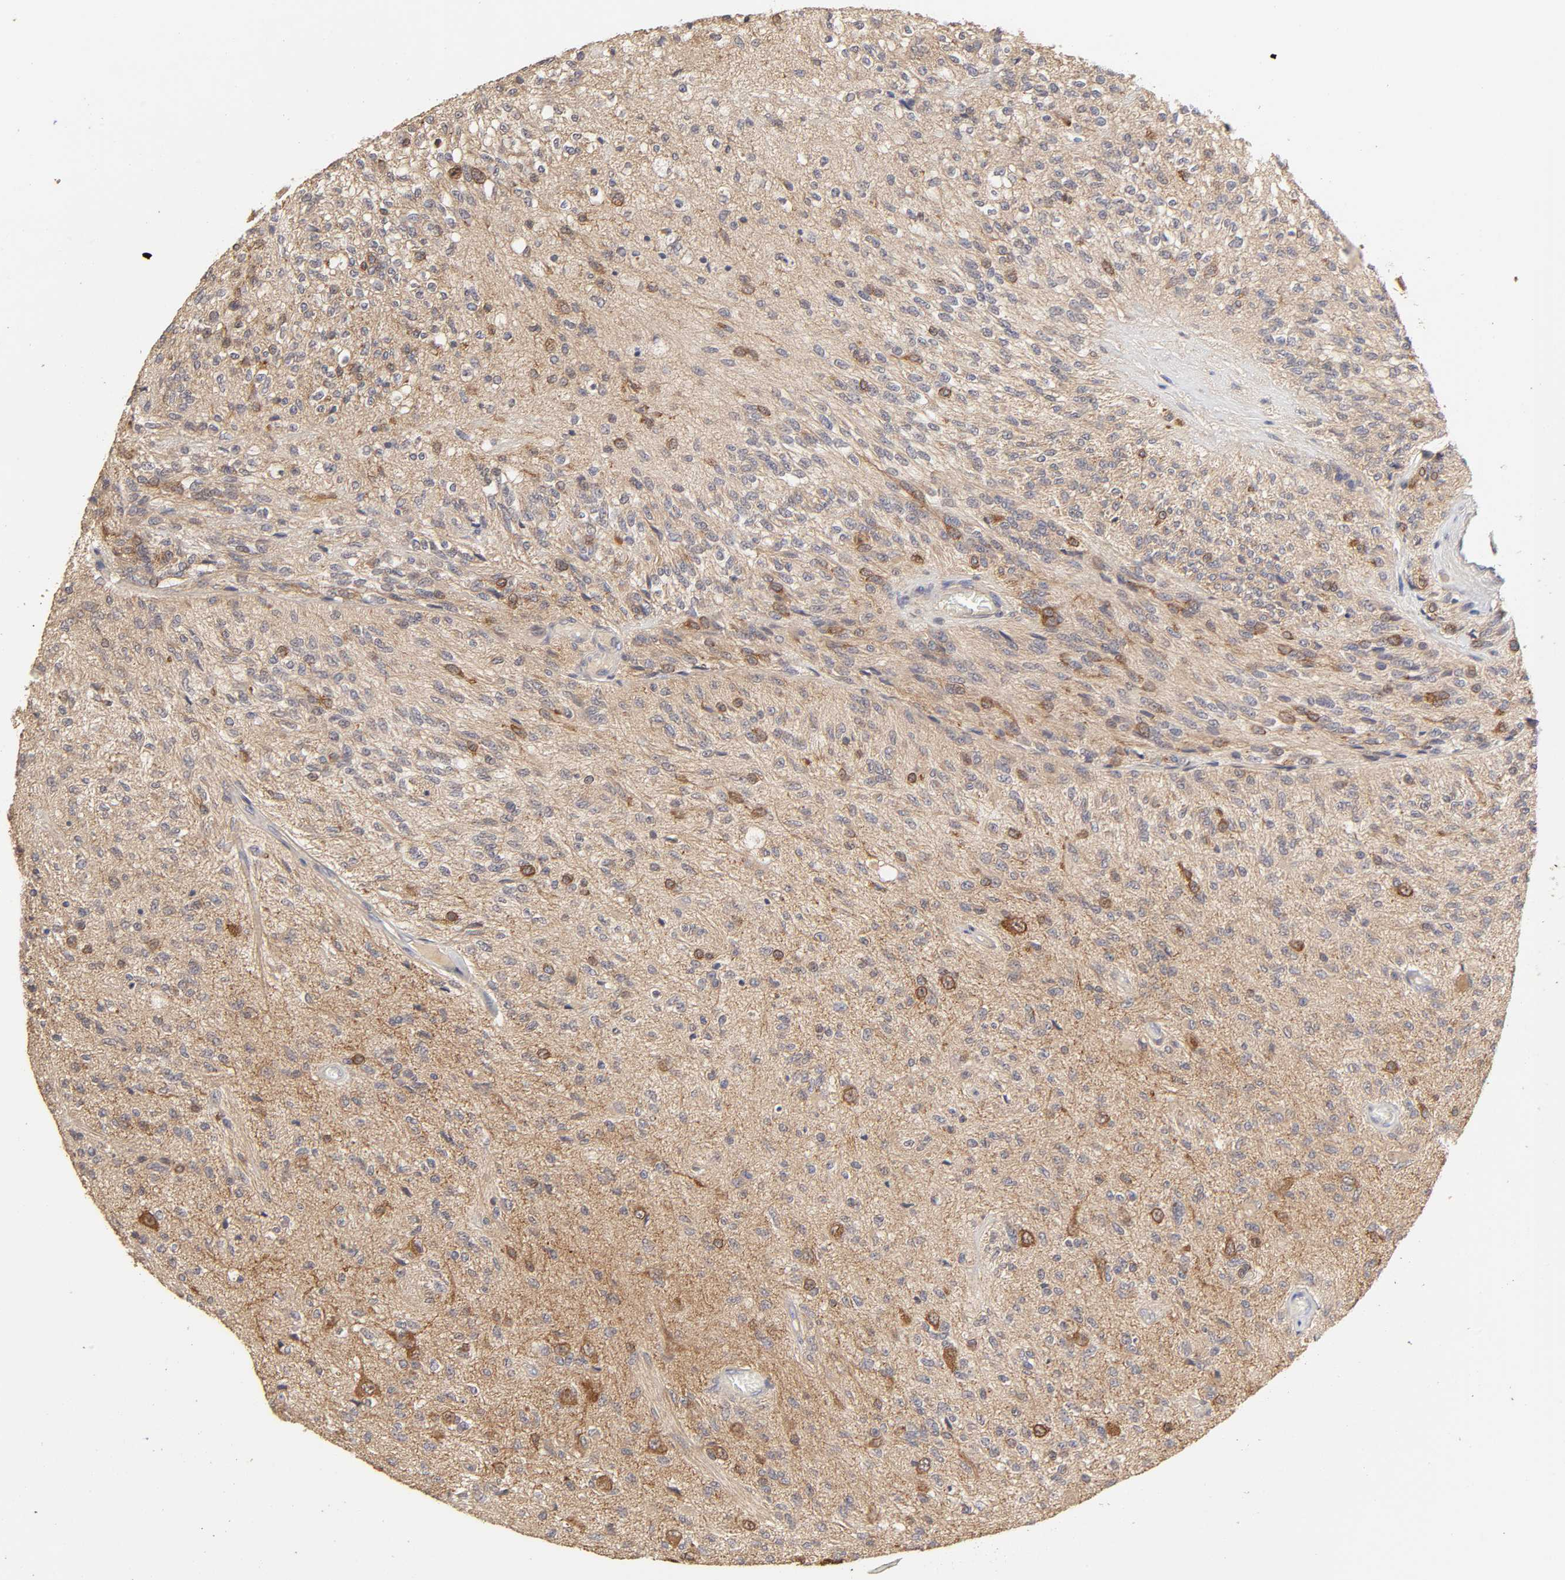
{"staining": {"intensity": "moderate", "quantity": "<25%", "location": "cytoplasmic/membranous"}, "tissue": "glioma", "cell_type": "Tumor cells", "image_type": "cancer", "snomed": [{"axis": "morphology", "description": "Normal tissue, NOS"}, {"axis": "morphology", "description": "Glioma, malignant, High grade"}, {"axis": "topography", "description": "Cerebral cortex"}], "caption": "Immunohistochemical staining of human high-grade glioma (malignant) demonstrates low levels of moderate cytoplasmic/membranous staining in approximately <25% of tumor cells. Nuclei are stained in blue.", "gene": "AP1G2", "patient": {"sex": "male", "age": 77}}